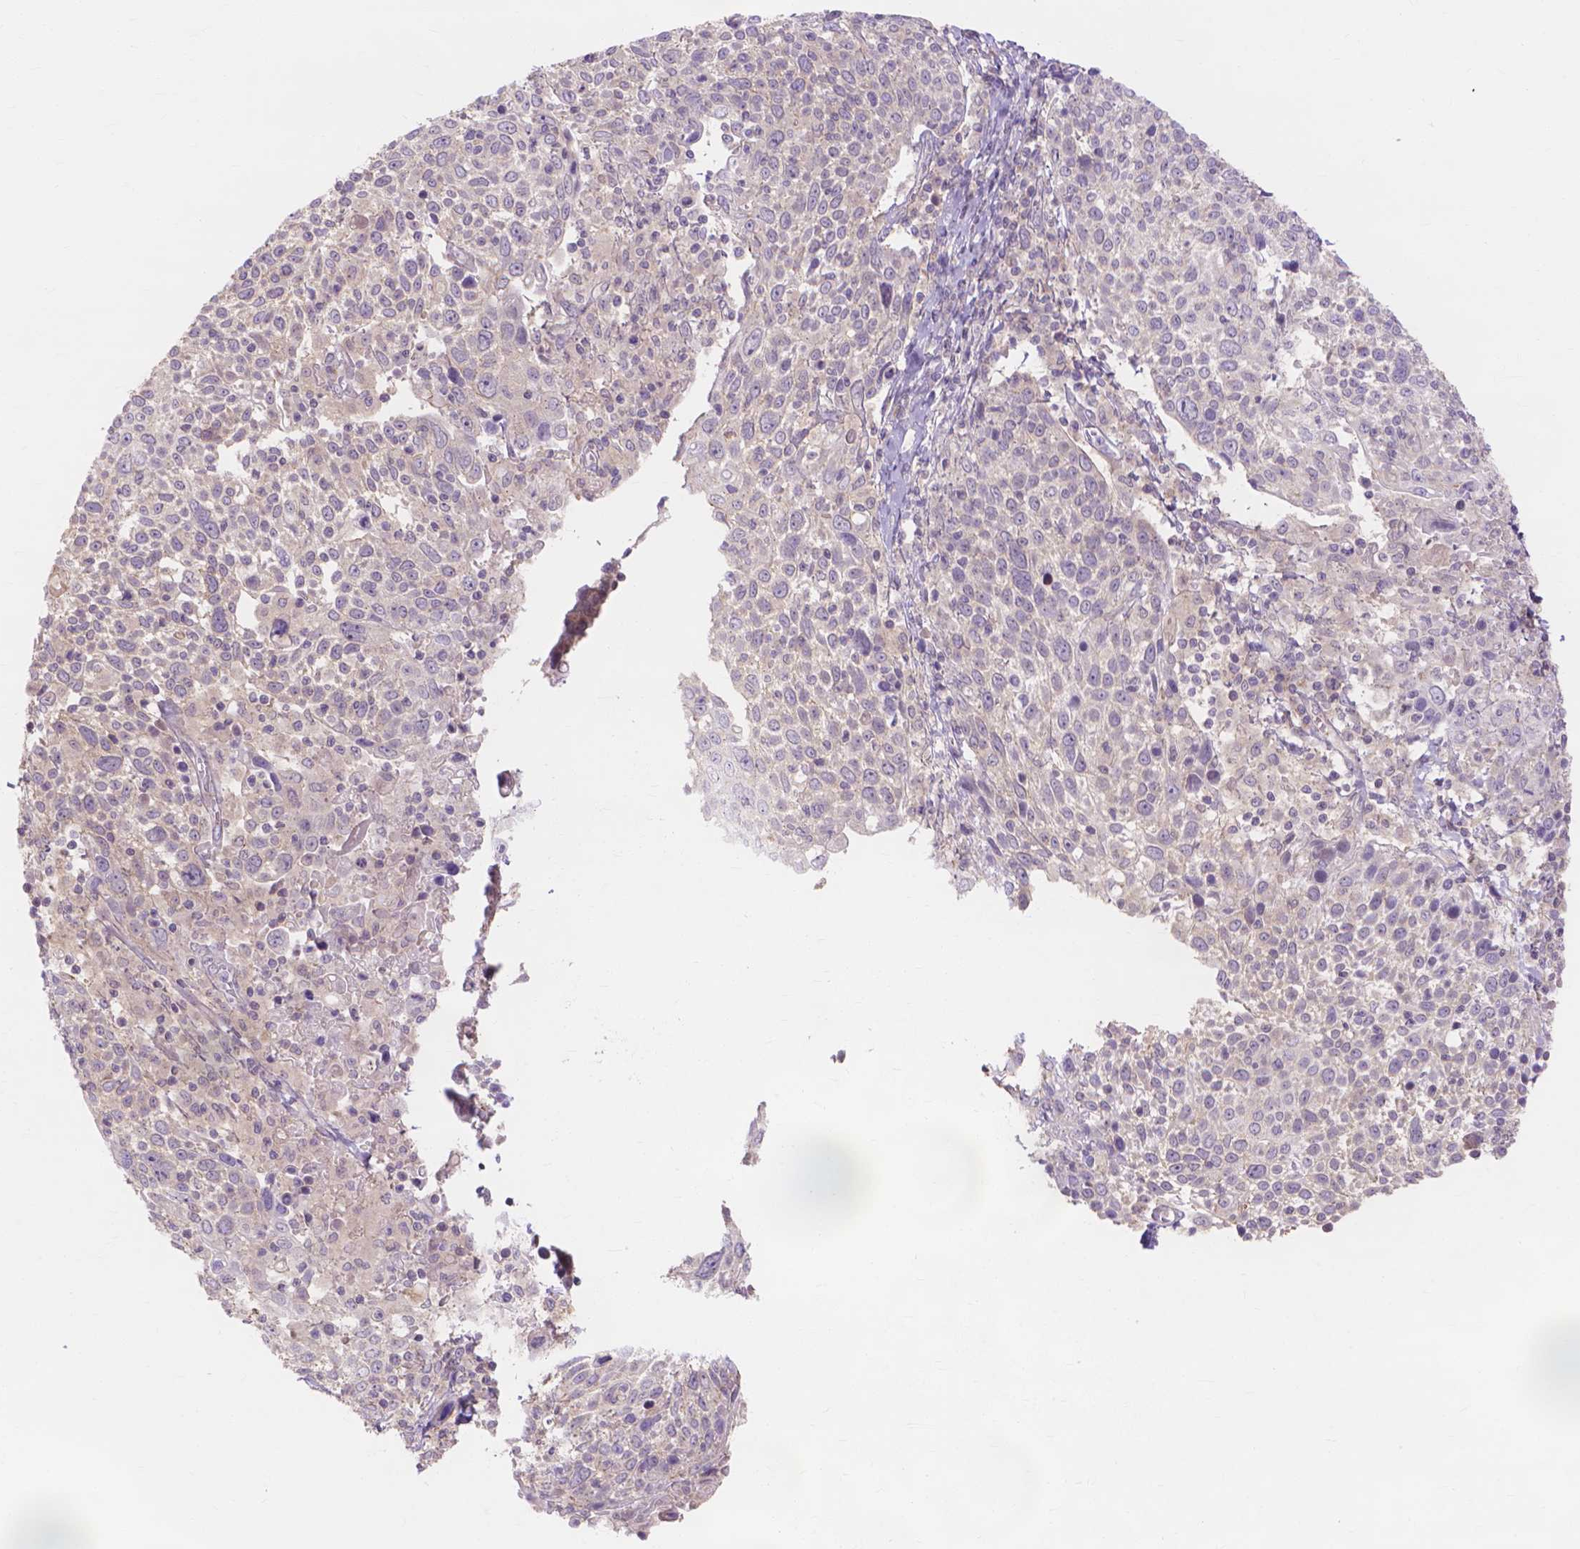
{"staining": {"intensity": "negative", "quantity": "none", "location": "none"}, "tissue": "cervical cancer", "cell_type": "Tumor cells", "image_type": "cancer", "snomed": [{"axis": "morphology", "description": "Squamous cell carcinoma, NOS"}, {"axis": "topography", "description": "Cervix"}], "caption": "High magnification brightfield microscopy of squamous cell carcinoma (cervical) stained with DAB (3,3'-diaminobenzidine) (brown) and counterstained with hematoxylin (blue): tumor cells show no significant expression.", "gene": "PRDM13", "patient": {"sex": "female", "age": 61}}